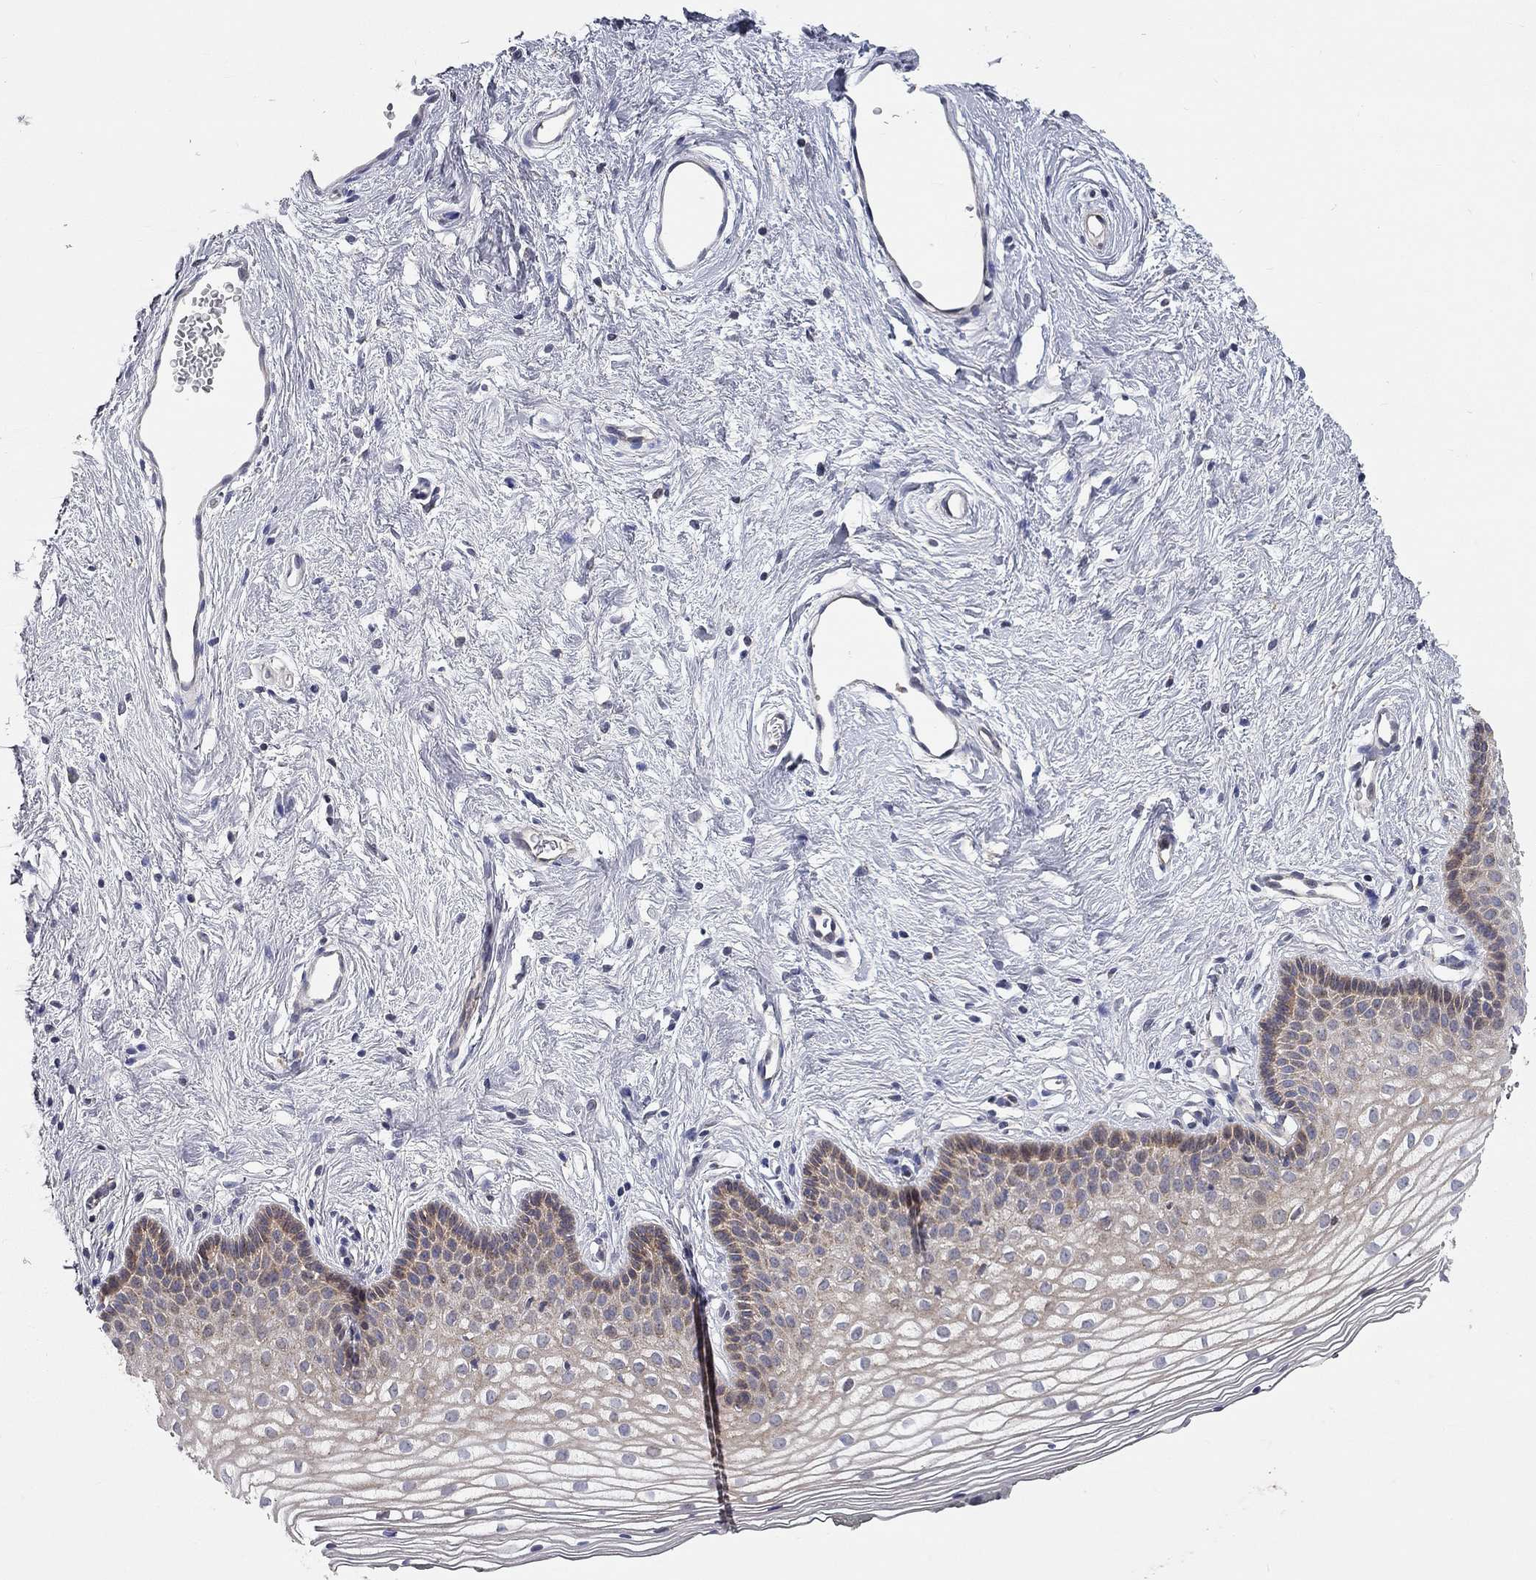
{"staining": {"intensity": "moderate", "quantity": "<25%", "location": "cytoplasmic/membranous"}, "tissue": "vagina", "cell_type": "Squamous epithelial cells", "image_type": "normal", "snomed": [{"axis": "morphology", "description": "Normal tissue, NOS"}, {"axis": "topography", "description": "Vagina"}], "caption": "High-power microscopy captured an immunohistochemistry (IHC) photomicrograph of unremarkable vagina, revealing moderate cytoplasmic/membranous staining in approximately <25% of squamous epithelial cells.", "gene": "KANSL1L", "patient": {"sex": "female", "age": 36}}